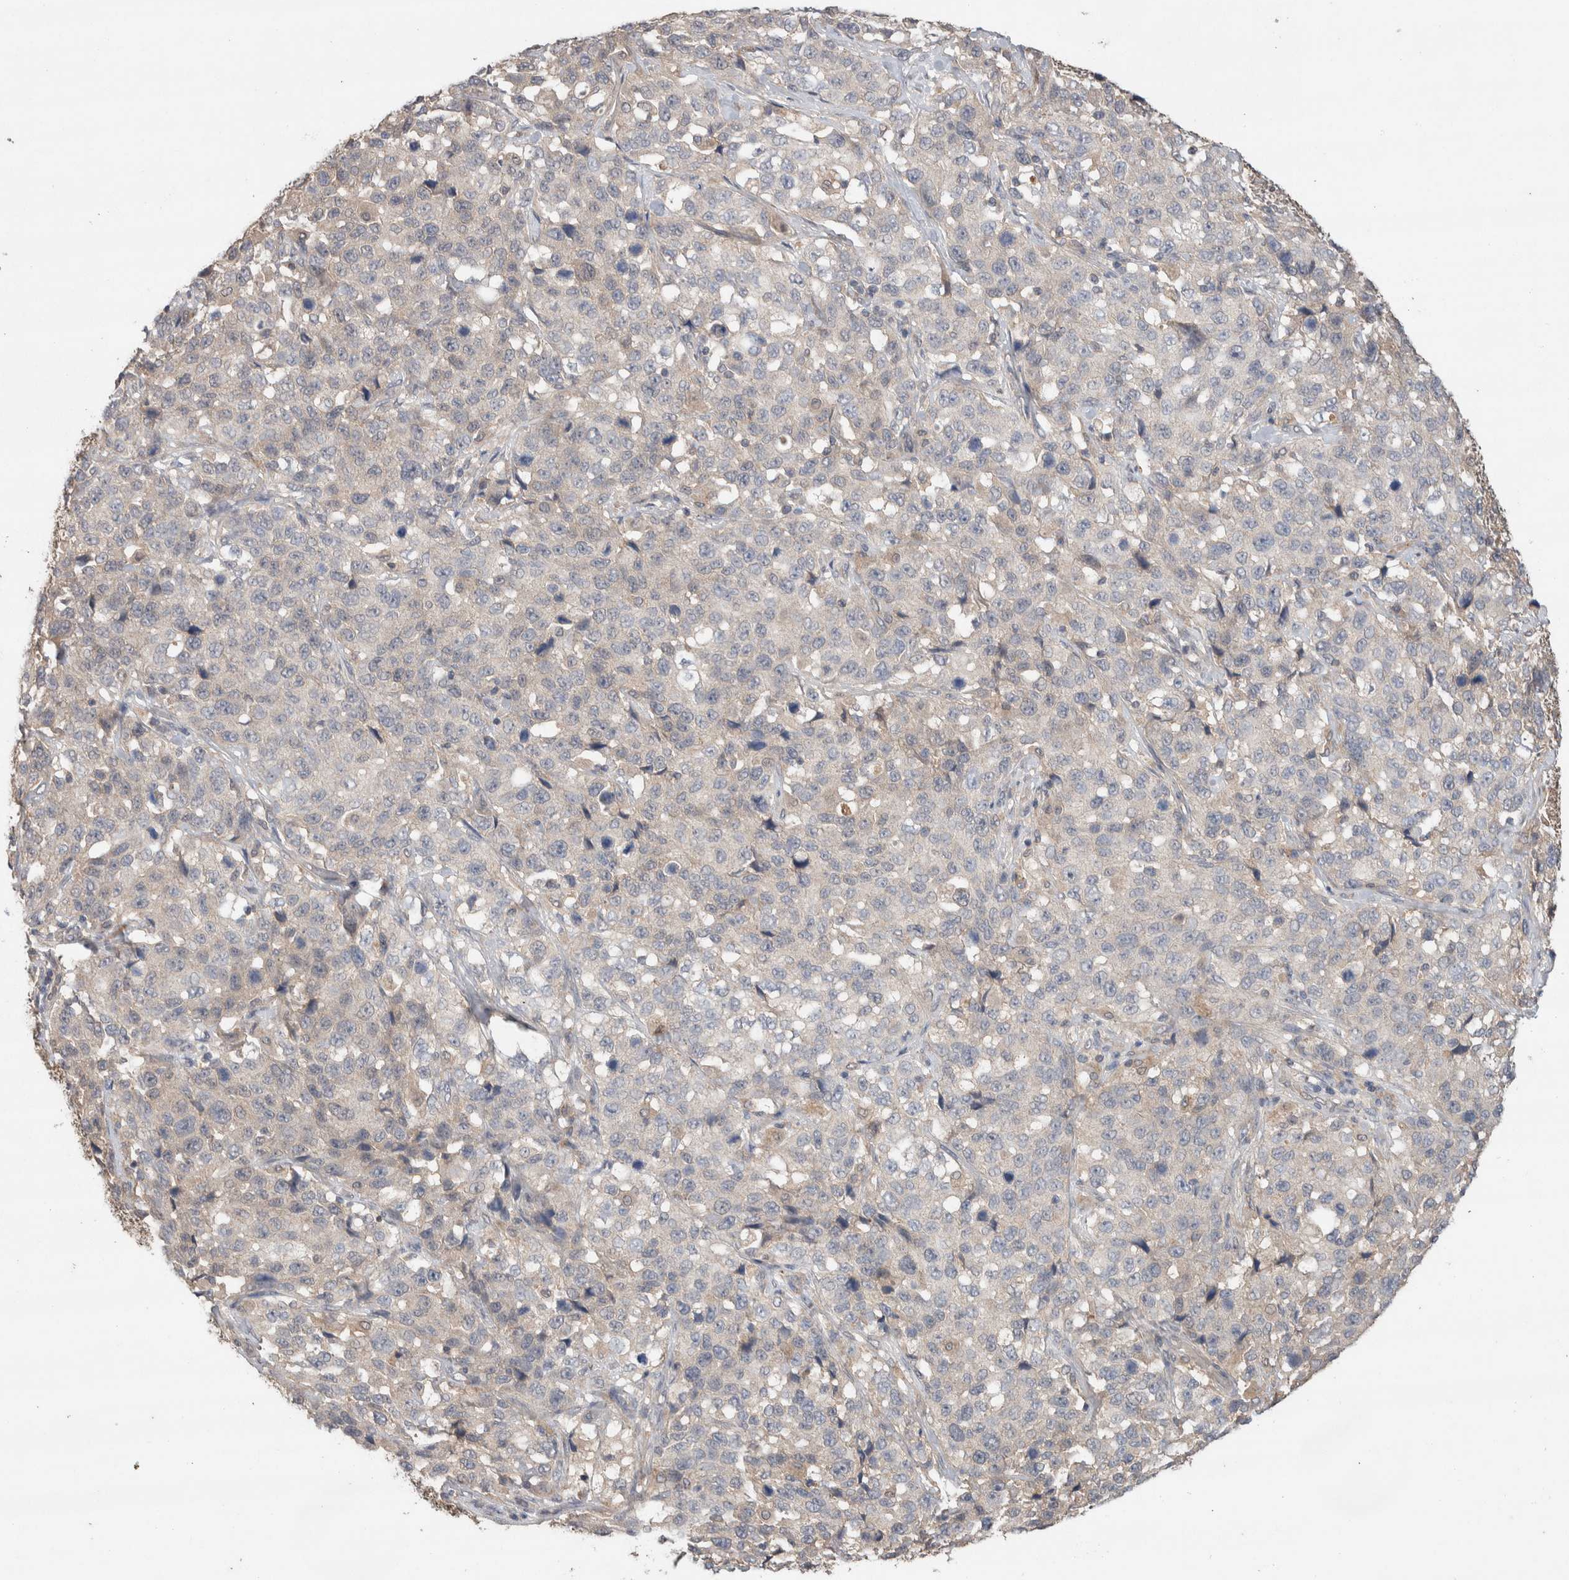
{"staining": {"intensity": "negative", "quantity": "none", "location": "none"}, "tissue": "stomach cancer", "cell_type": "Tumor cells", "image_type": "cancer", "snomed": [{"axis": "morphology", "description": "Normal tissue, NOS"}, {"axis": "morphology", "description": "Adenocarcinoma, NOS"}, {"axis": "topography", "description": "Stomach"}], "caption": "Stomach cancer stained for a protein using immunohistochemistry (IHC) demonstrates no staining tumor cells.", "gene": "KCNJ5", "patient": {"sex": "male", "age": 48}}